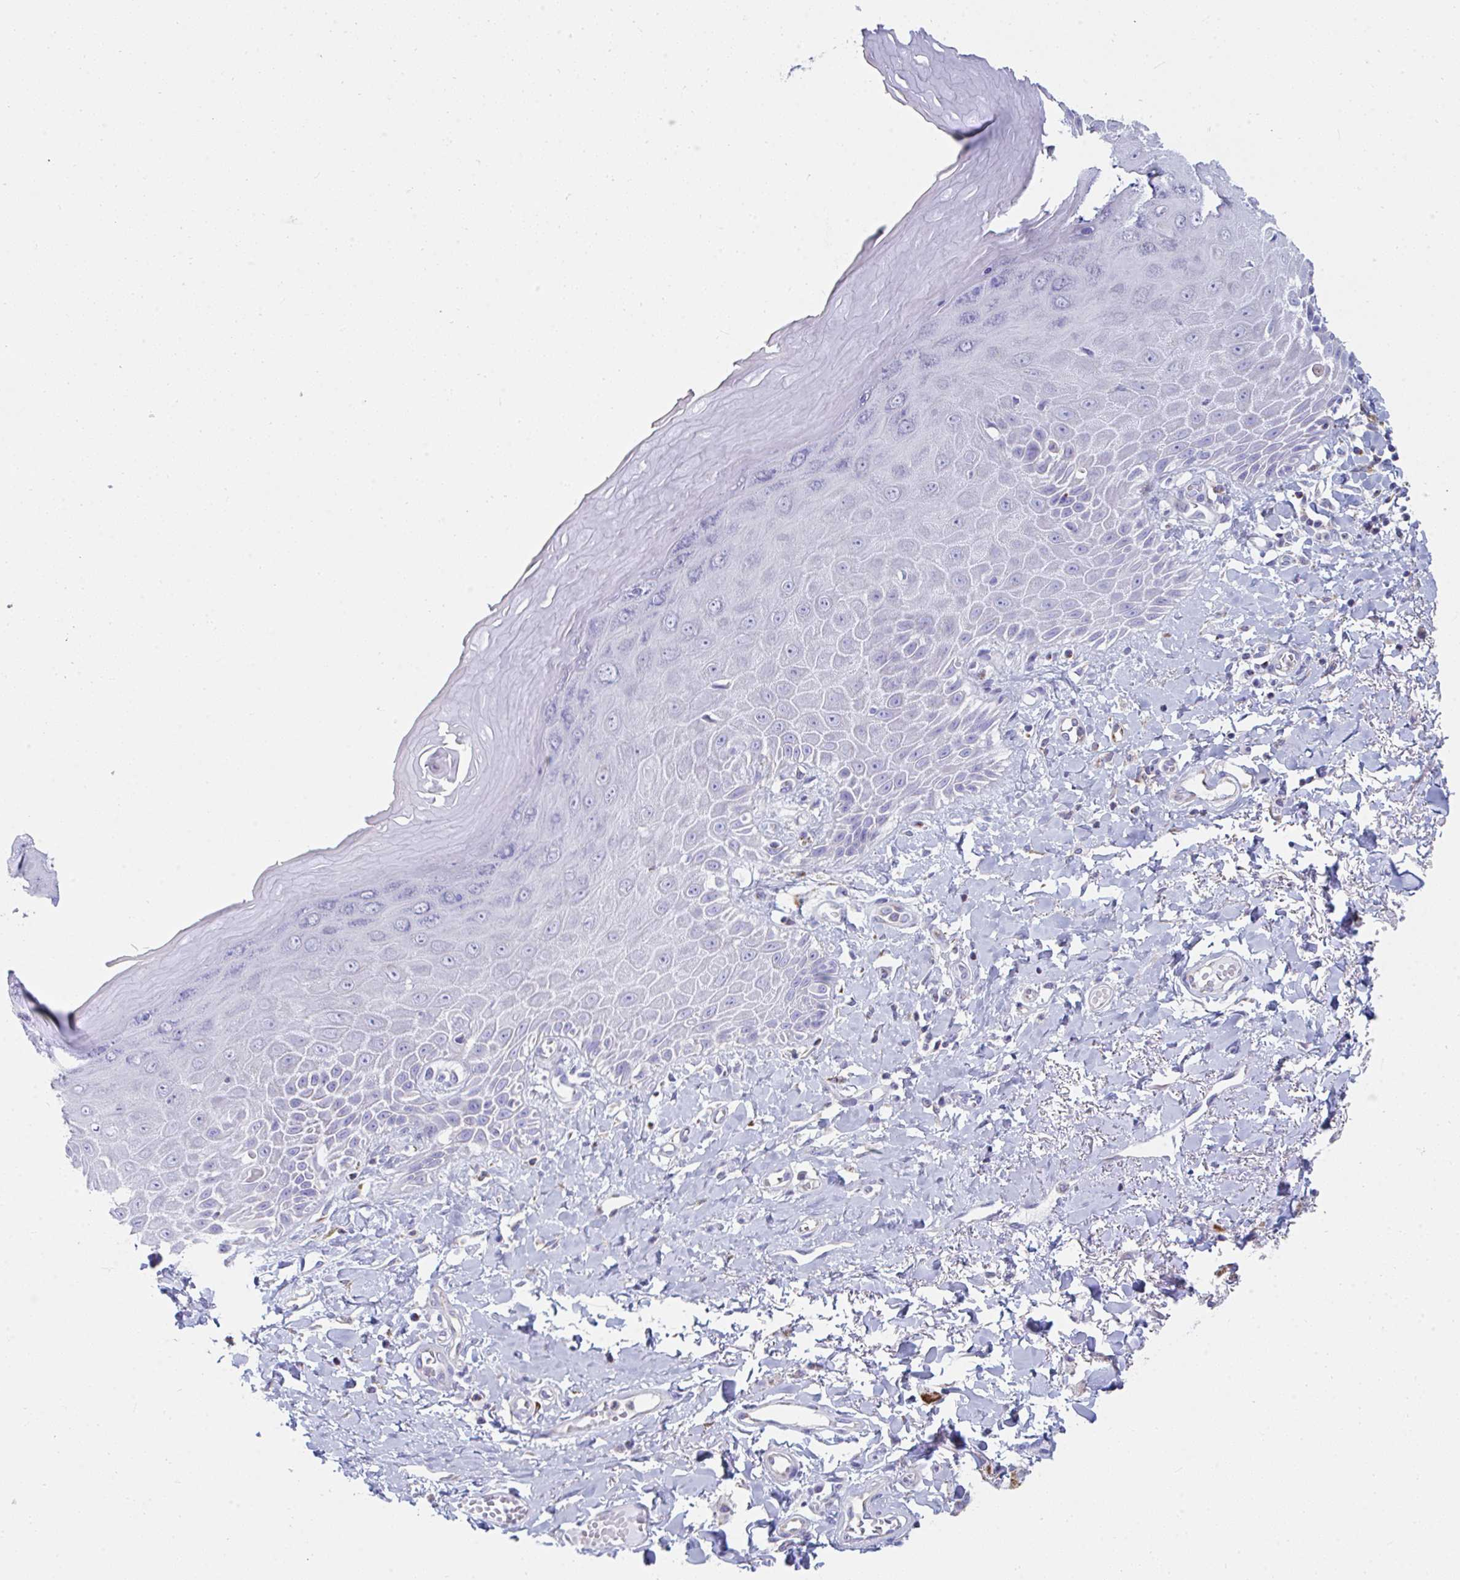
{"staining": {"intensity": "weak", "quantity": "<25%", "location": "cytoplasmic/membranous"}, "tissue": "skin", "cell_type": "Epidermal cells", "image_type": "normal", "snomed": [{"axis": "morphology", "description": "Normal tissue, NOS"}, {"axis": "topography", "description": "Anal"}, {"axis": "topography", "description": "Peripheral nerve tissue"}], "caption": "Epidermal cells are negative for protein expression in normal human skin.", "gene": "MGAM2", "patient": {"sex": "male", "age": 78}}